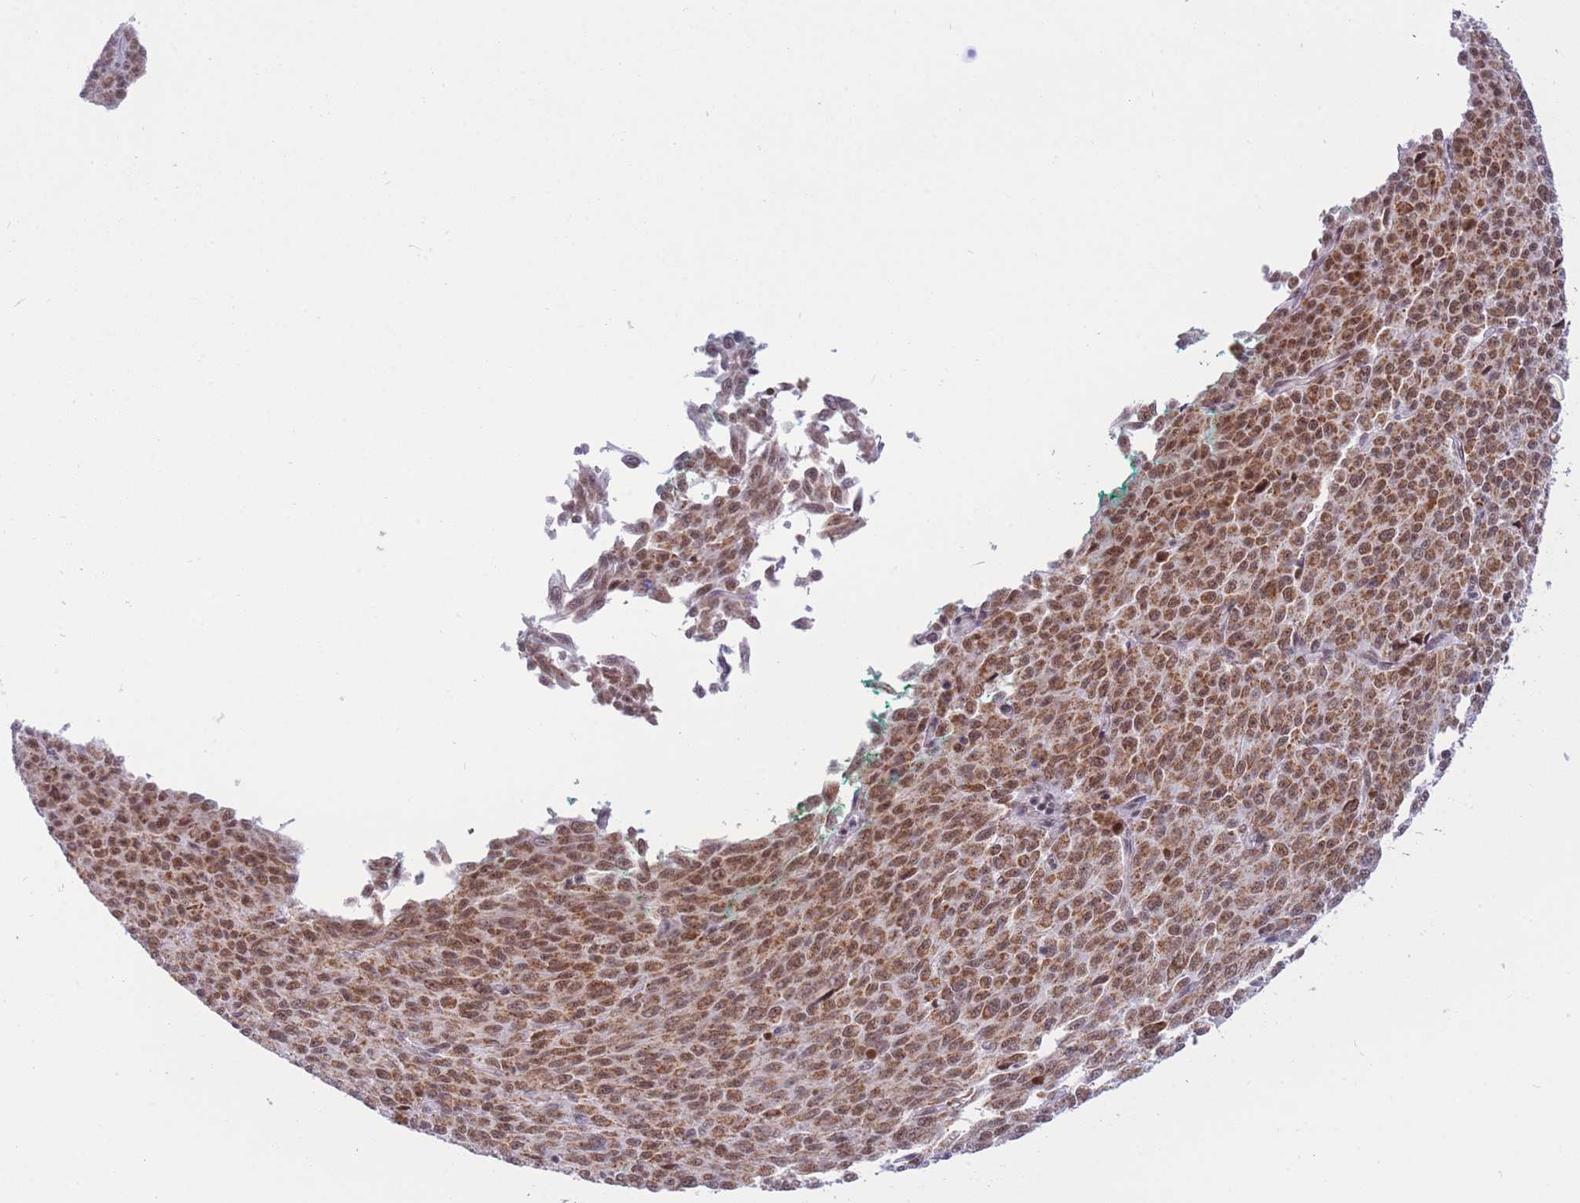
{"staining": {"intensity": "moderate", "quantity": ">75%", "location": "cytoplasmic/membranous,nuclear"}, "tissue": "melanoma", "cell_type": "Tumor cells", "image_type": "cancer", "snomed": [{"axis": "morphology", "description": "Malignant melanoma, NOS"}, {"axis": "topography", "description": "Skin"}], "caption": "A brown stain shows moderate cytoplasmic/membranous and nuclear expression of a protein in human melanoma tumor cells.", "gene": "CYP2B6", "patient": {"sex": "female", "age": 52}}